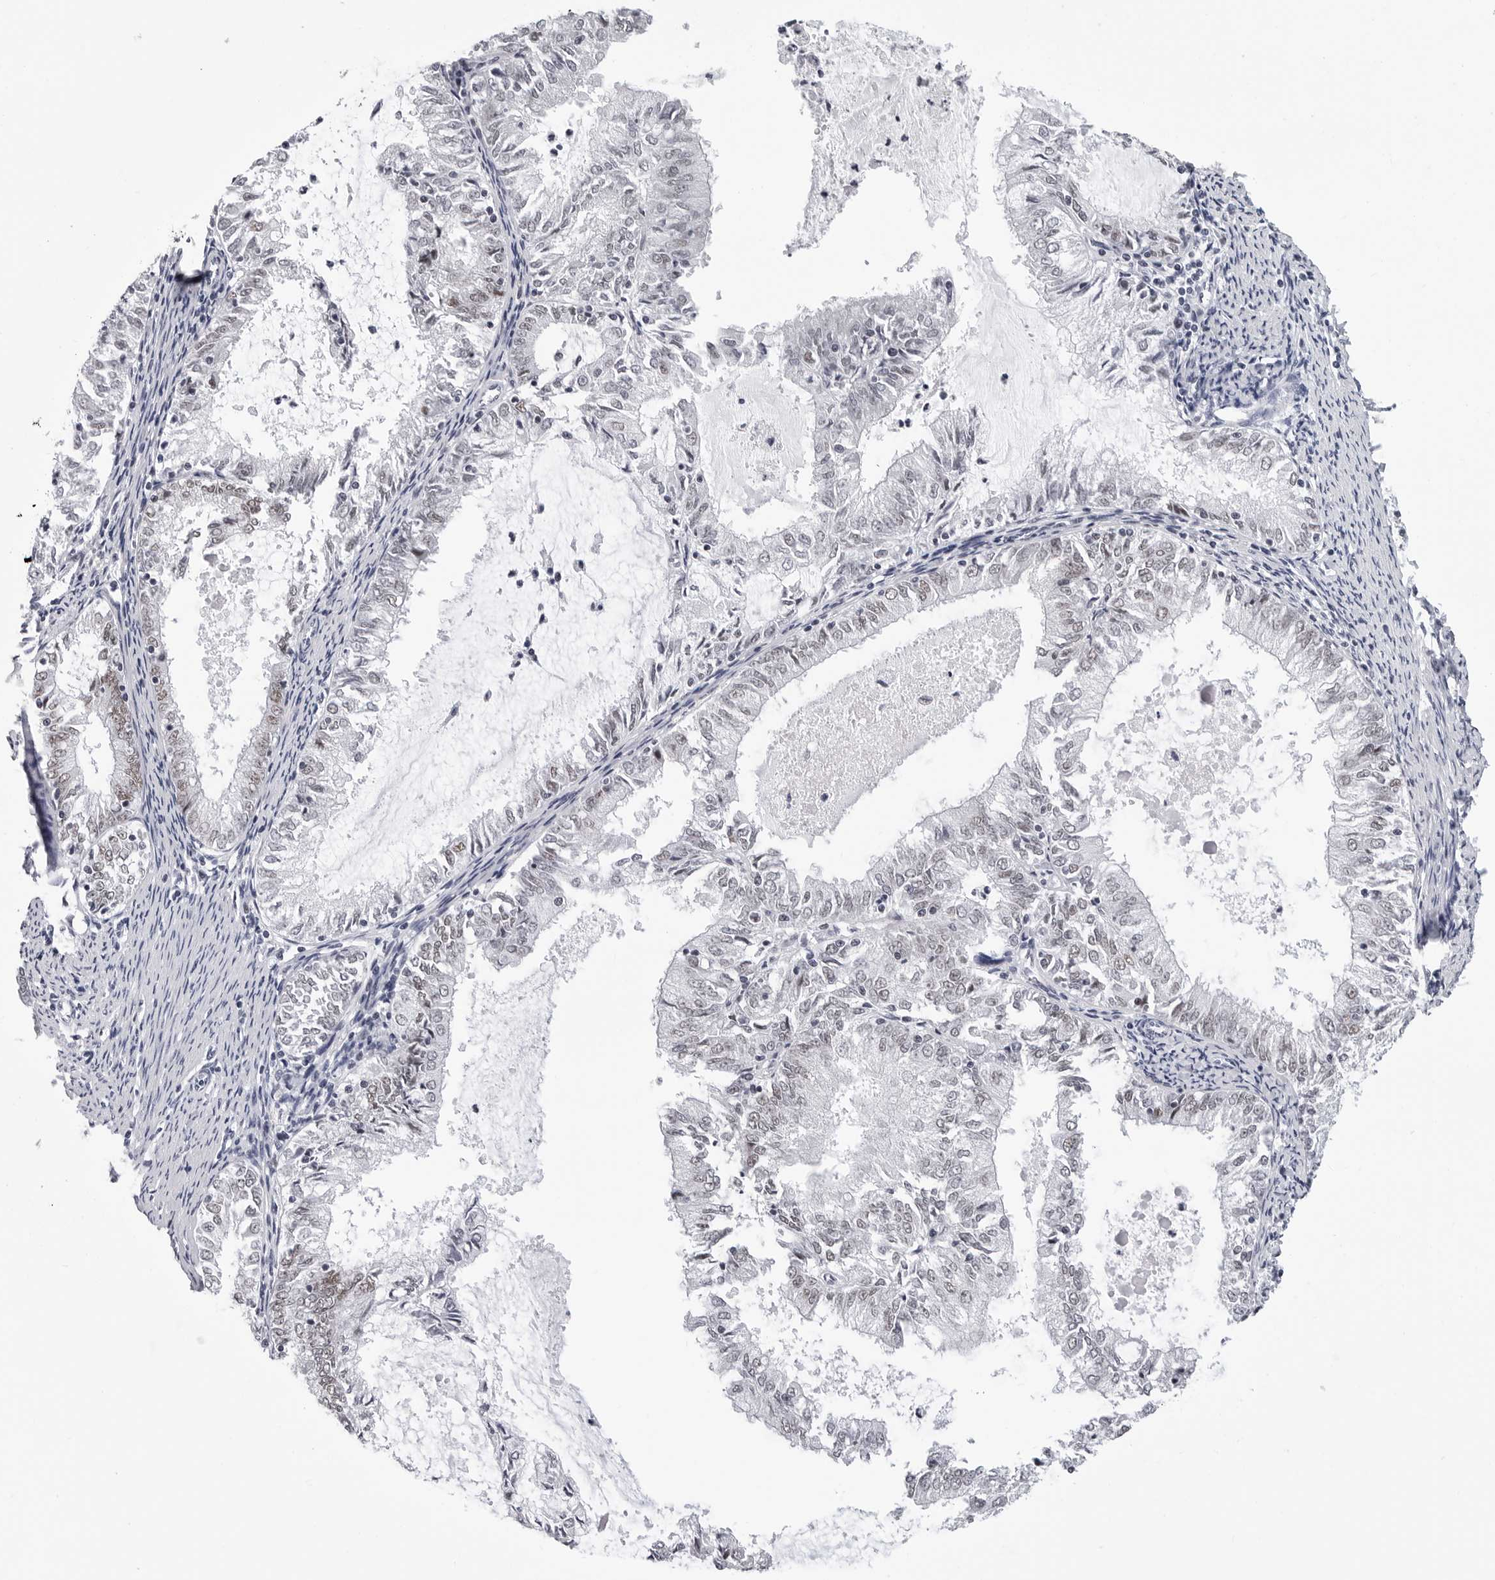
{"staining": {"intensity": "weak", "quantity": "<25%", "location": "nuclear"}, "tissue": "endometrial cancer", "cell_type": "Tumor cells", "image_type": "cancer", "snomed": [{"axis": "morphology", "description": "Adenocarcinoma, NOS"}, {"axis": "topography", "description": "Endometrium"}], "caption": "Immunohistochemical staining of endometrial cancer exhibits no significant staining in tumor cells. Nuclei are stained in blue.", "gene": "SF3B4", "patient": {"sex": "female", "age": 57}}